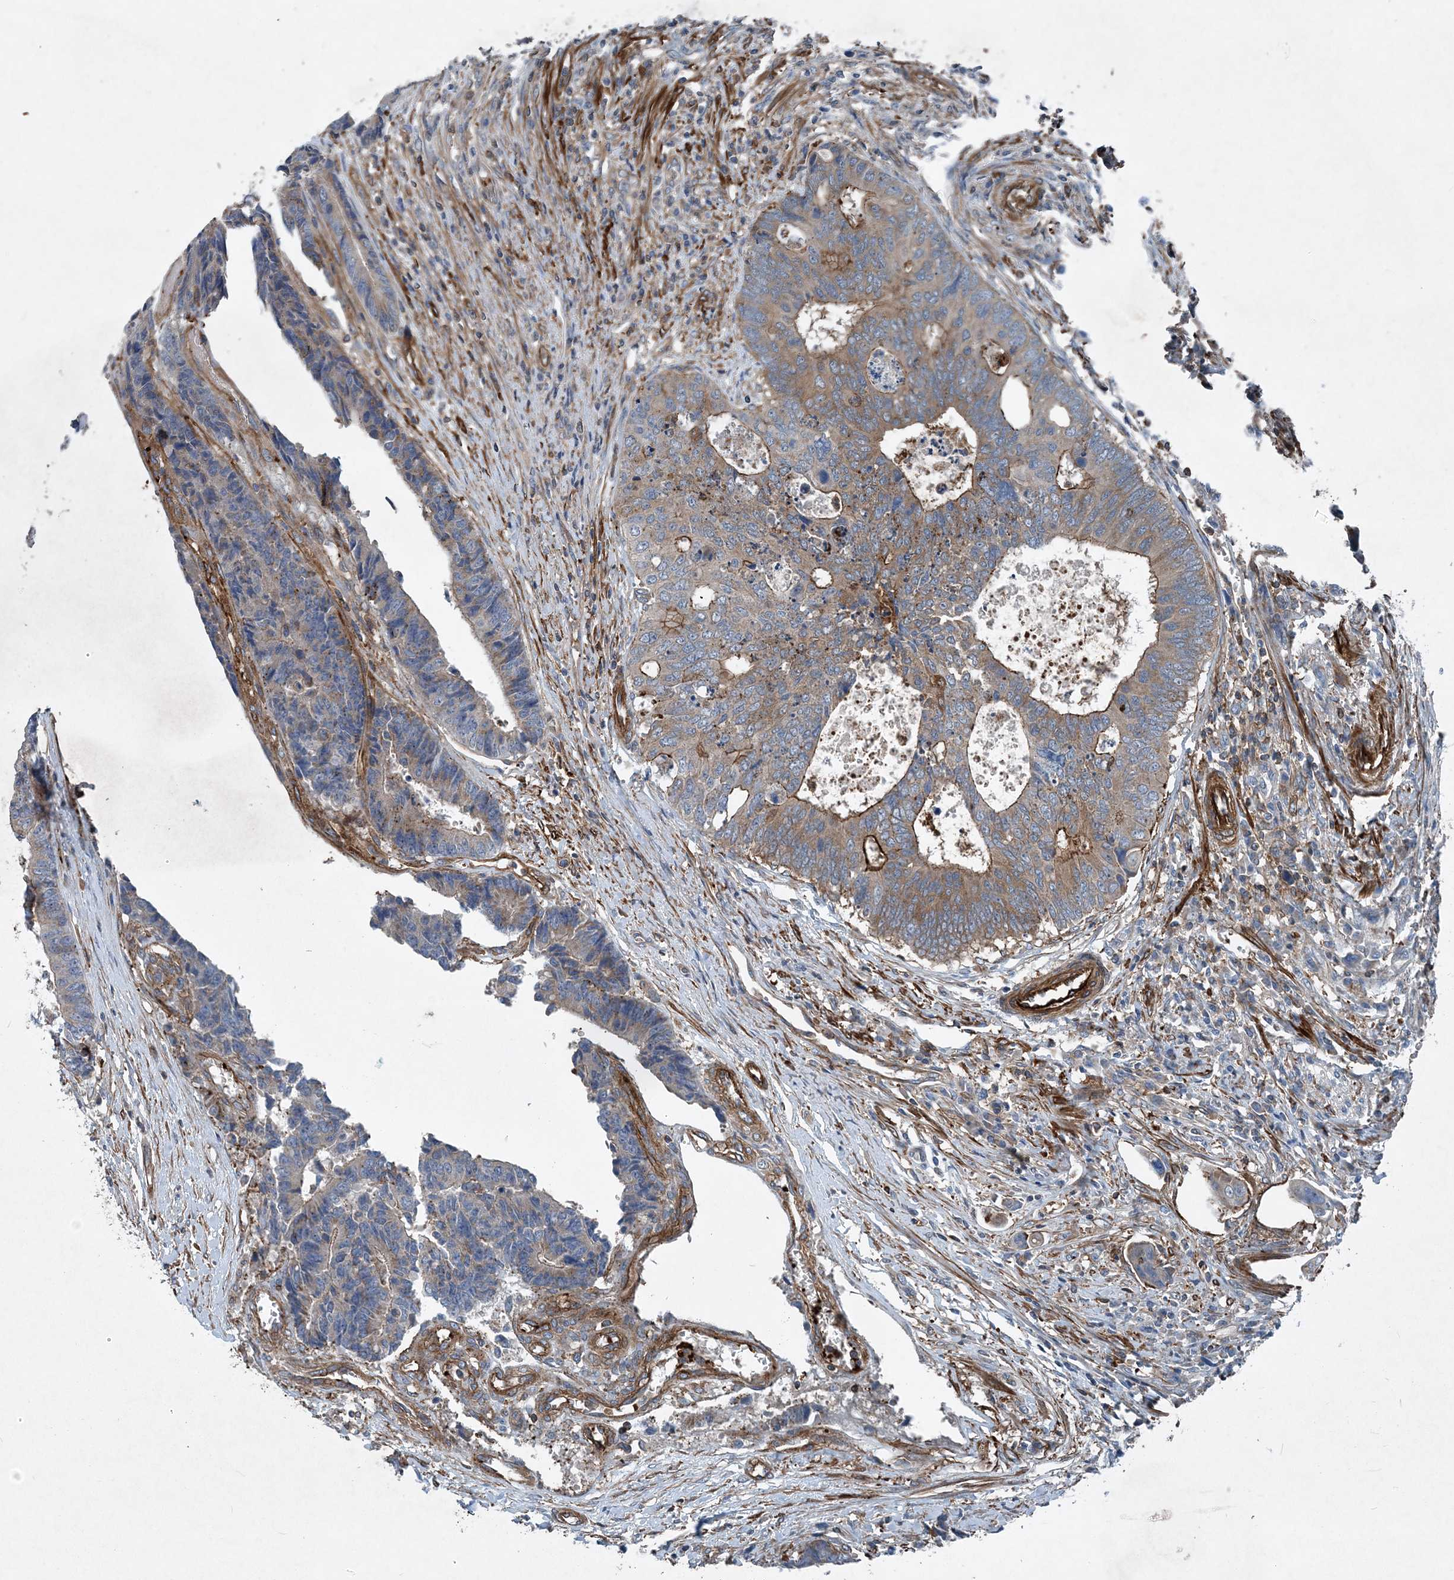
{"staining": {"intensity": "moderate", "quantity": "<25%", "location": "cytoplasmic/membranous"}, "tissue": "colorectal cancer", "cell_type": "Tumor cells", "image_type": "cancer", "snomed": [{"axis": "morphology", "description": "Adenocarcinoma, NOS"}, {"axis": "topography", "description": "Rectum"}], "caption": "Colorectal cancer was stained to show a protein in brown. There is low levels of moderate cytoplasmic/membranous staining in about <25% of tumor cells.", "gene": "DGUOK", "patient": {"sex": "male", "age": 84}}